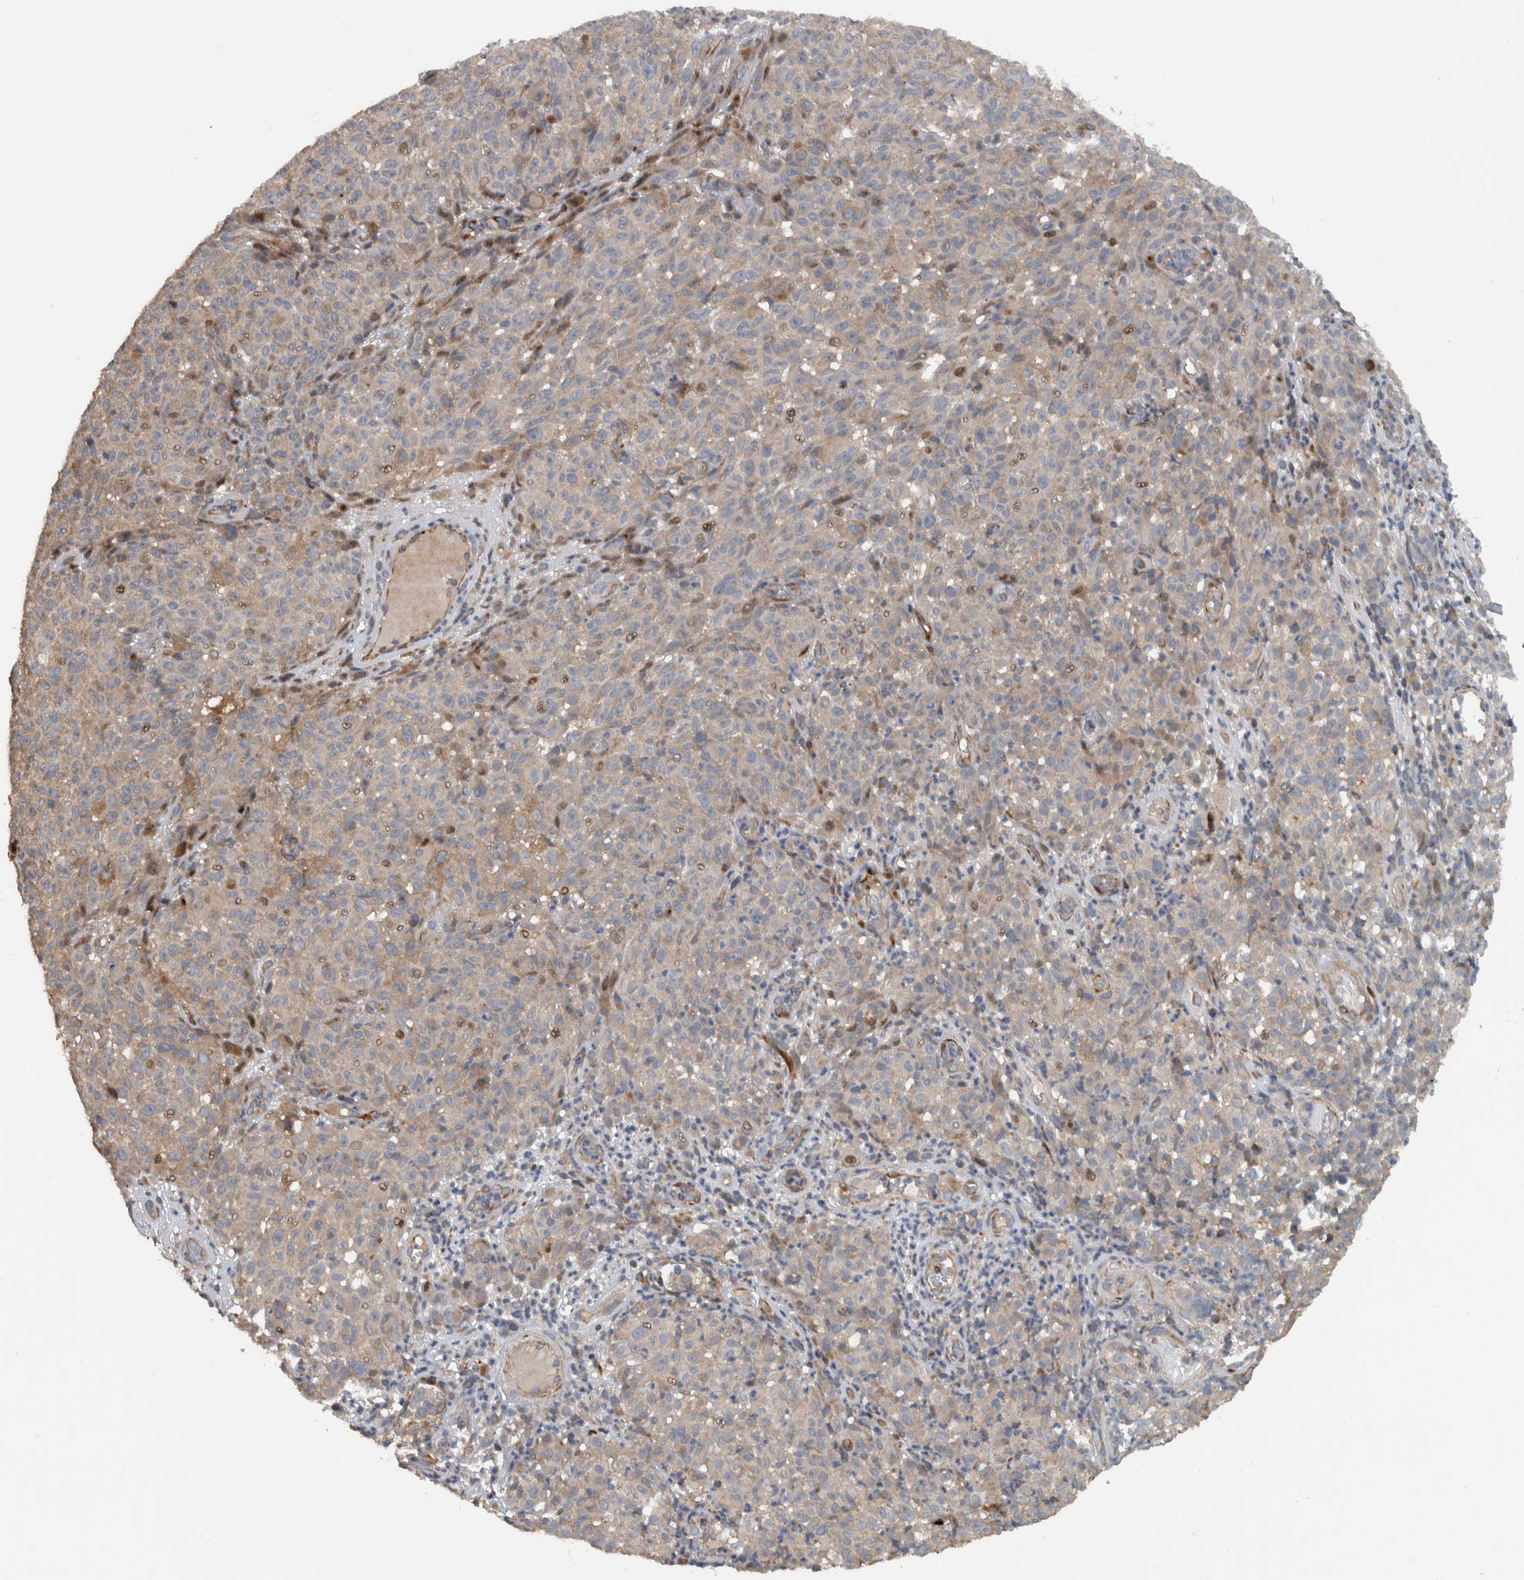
{"staining": {"intensity": "weak", "quantity": "<25%", "location": "cytoplasmic/membranous"}, "tissue": "melanoma", "cell_type": "Tumor cells", "image_type": "cancer", "snomed": [{"axis": "morphology", "description": "Malignant melanoma, NOS"}, {"axis": "topography", "description": "Skin"}], "caption": "A high-resolution image shows immunohistochemistry staining of malignant melanoma, which shows no significant expression in tumor cells. The staining was performed using DAB to visualize the protein expression in brown, while the nuclei were stained in blue with hematoxylin (Magnification: 20x).", "gene": "BAIAP2L1", "patient": {"sex": "female", "age": 82}}